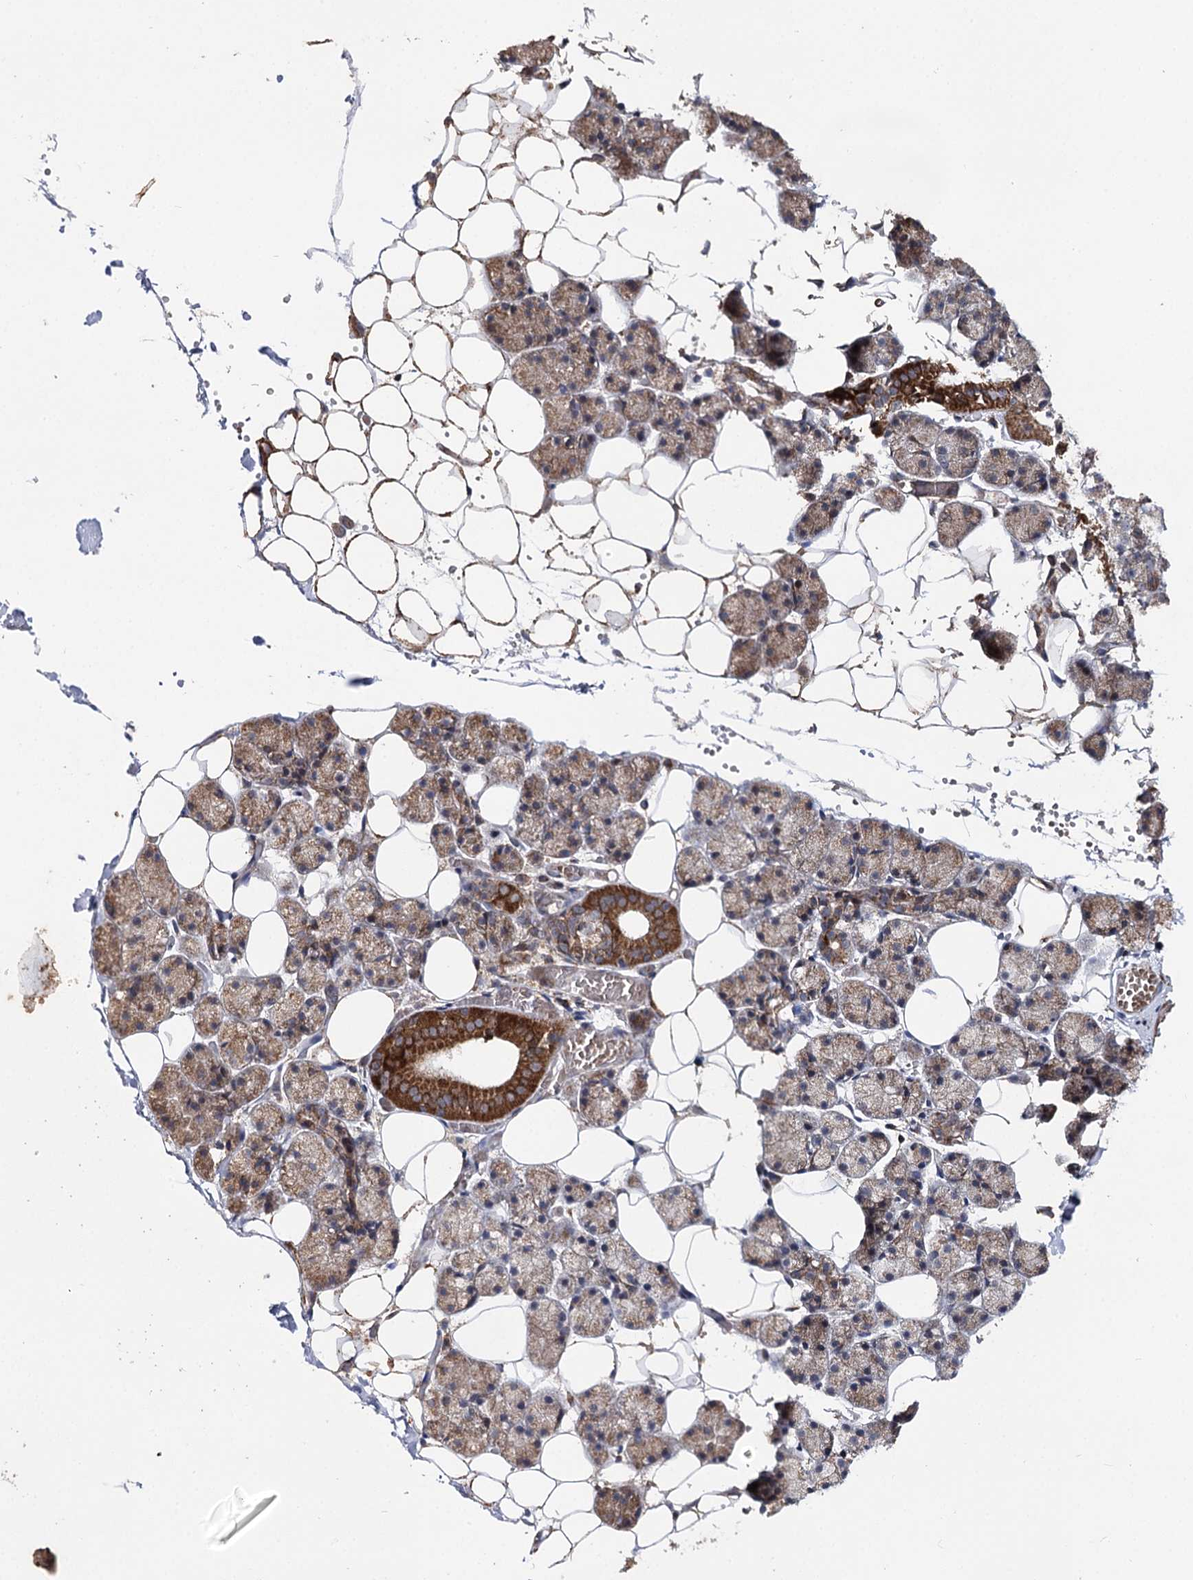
{"staining": {"intensity": "strong", "quantity": "25%-75%", "location": "cytoplasmic/membranous"}, "tissue": "salivary gland", "cell_type": "Glandular cells", "image_type": "normal", "snomed": [{"axis": "morphology", "description": "Normal tissue, NOS"}, {"axis": "topography", "description": "Salivary gland"}], "caption": "An image of salivary gland stained for a protein exhibits strong cytoplasmic/membranous brown staining in glandular cells.", "gene": "MINDY3", "patient": {"sex": "female", "age": 33}}